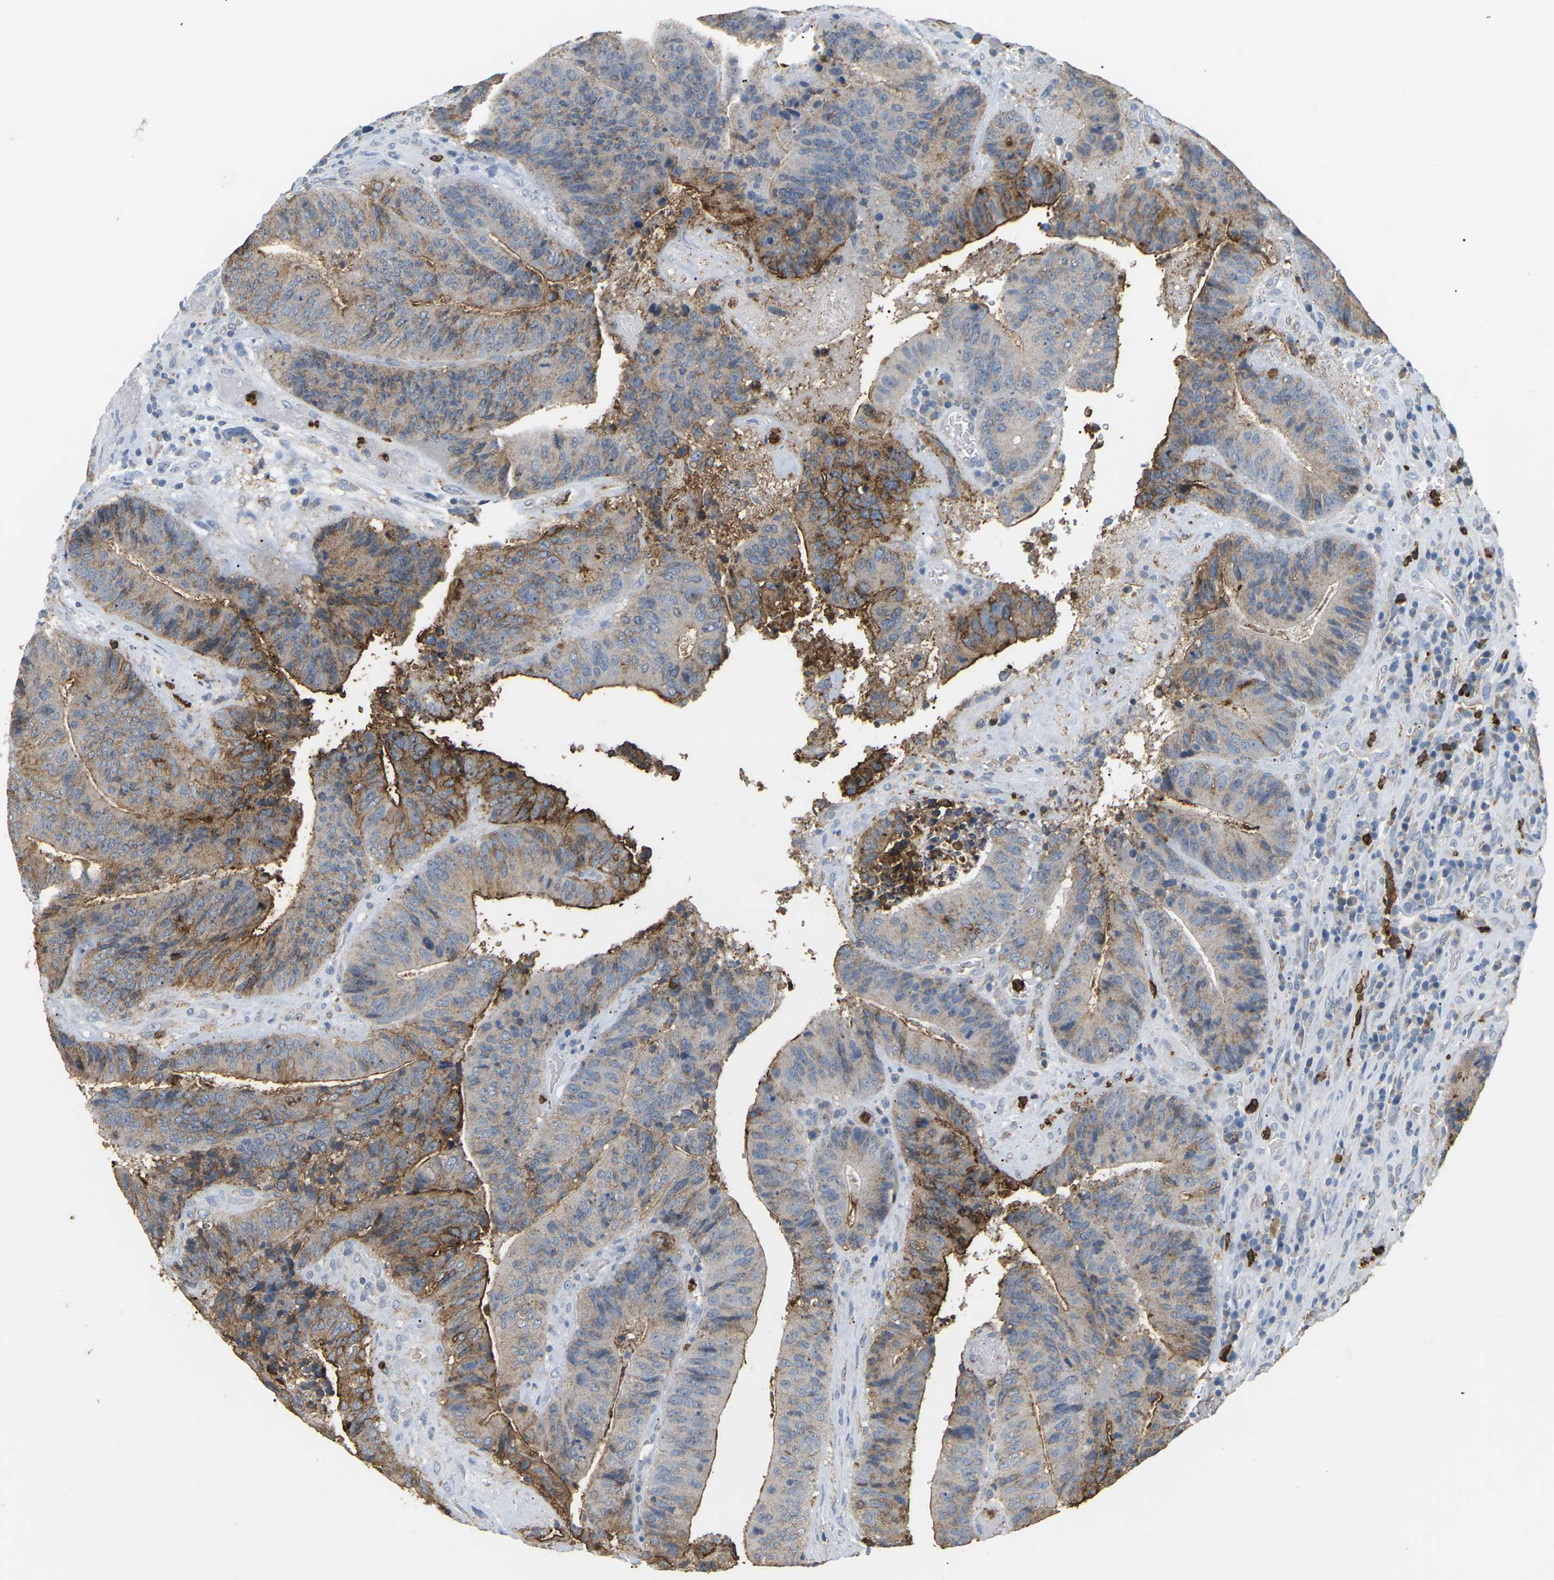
{"staining": {"intensity": "weak", "quantity": "25%-75%", "location": "cytoplasmic/membranous"}, "tissue": "colorectal cancer", "cell_type": "Tumor cells", "image_type": "cancer", "snomed": [{"axis": "morphology", "description": "Adenocarcinoma, NOS"}, {"axis": "topography", "description": "Rectum"}], "caption": "An image of colorectal adenocarcinoma stained for a protein demonstrates weak cytoplasmic/membranous brown staining in tumor cells. The protein is stained brown, and the nuclei are stained in blue (DAB (3,3'-diaminobenzidine) IHC with brightfield microscopy, high magnification).", "gene": "ADM", "patient": {"sex": "male", "age": 72}}